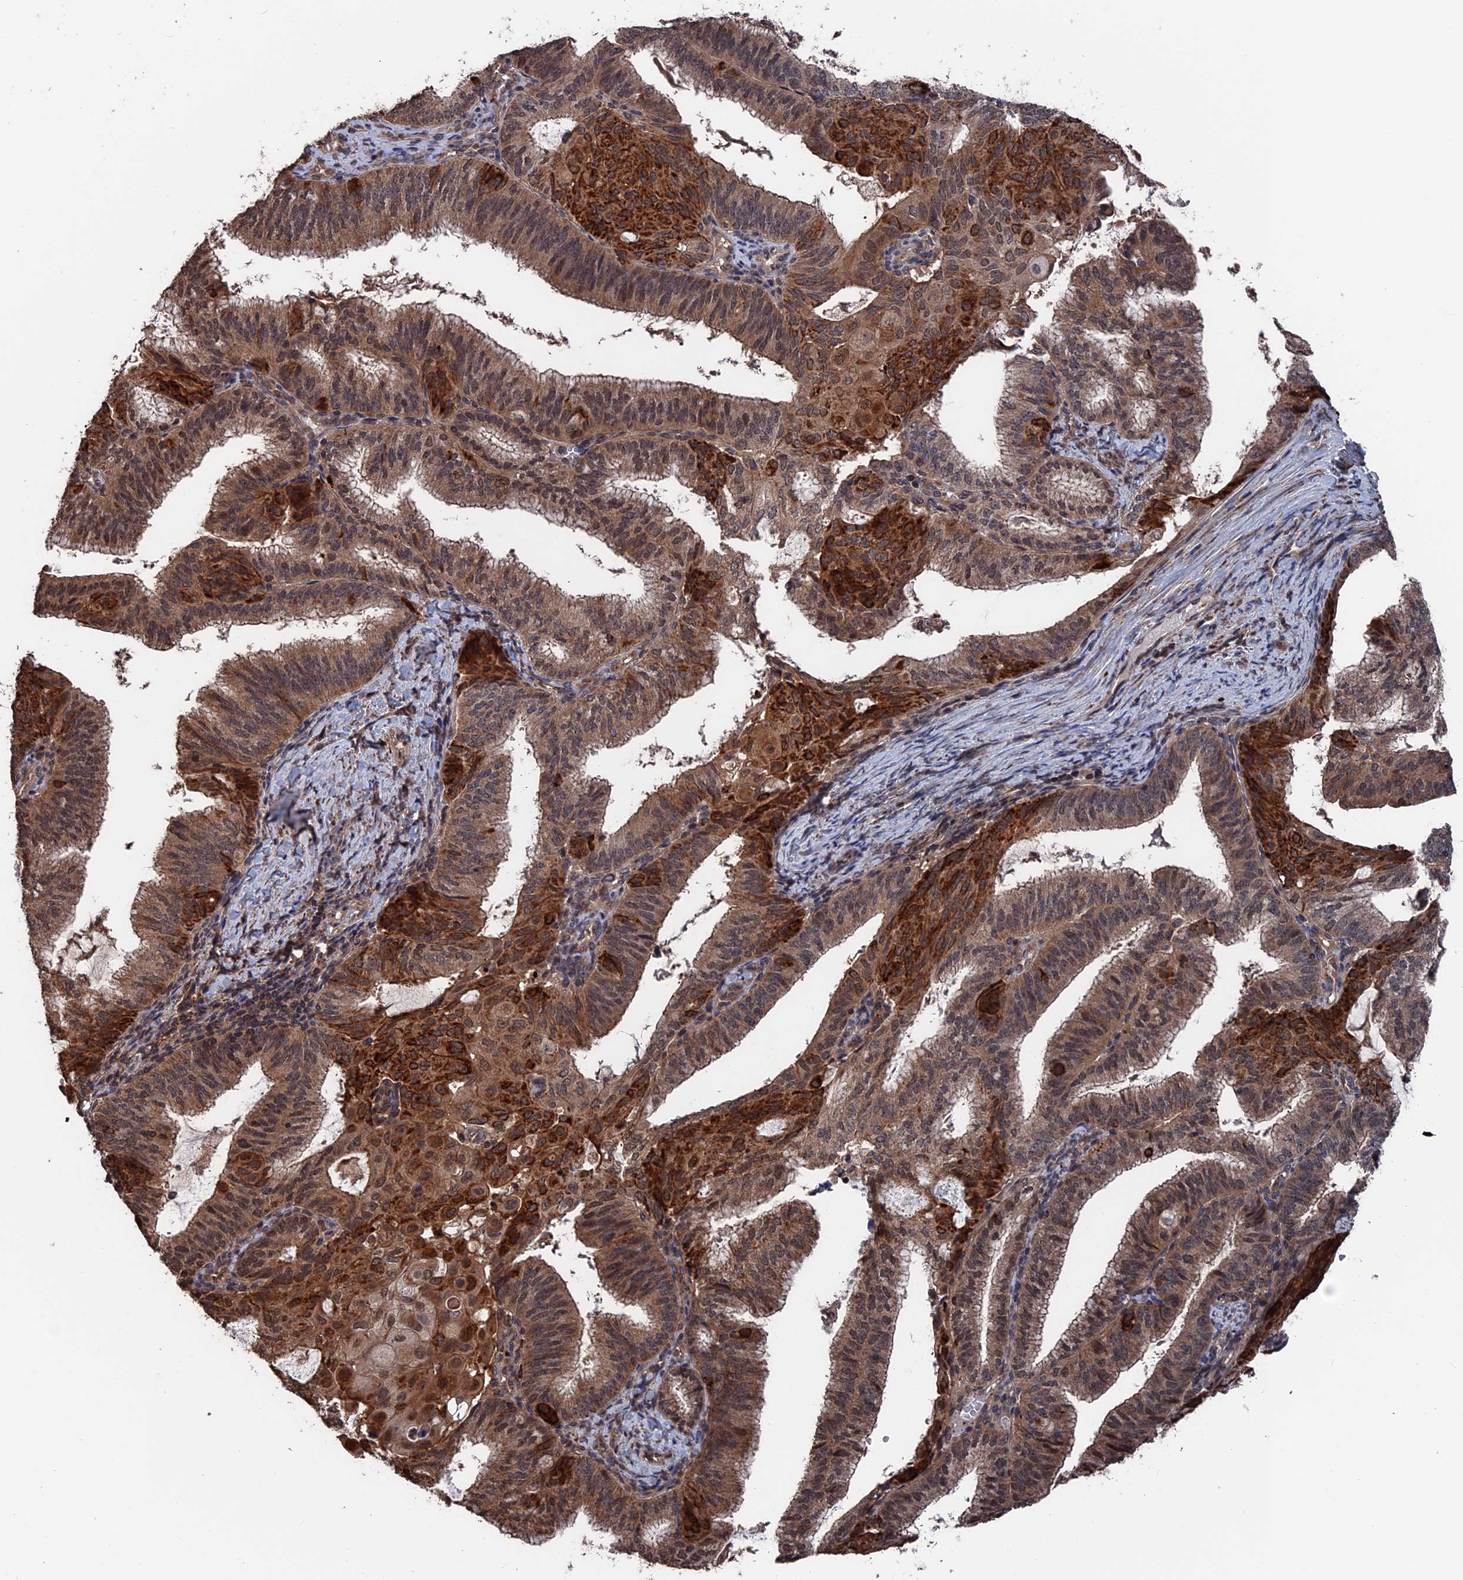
{"staining": {"intensity": "strong", "quantity": "25%-75%", "location": "cytoplasmic/membranous,nuclear"}, "tissue": "endometrial cancer", "cell_type": "Tumor cells", "image_type": "cancer", "snomed": [{"axis": "morphology", "description": "Adenocarcinoma, NOS"}, {"axis": "topography", "description": "Endometrium"}], "caption": "Immunohistochemical staining of human endometrial cancer (adenocarcinoma) displays strong cytoplasmic/membranous and nuclear protein staining in about 25%-75% of tumor cells.", "gene": "PDE12", "patient": {"sex": "female", "age": 49}}